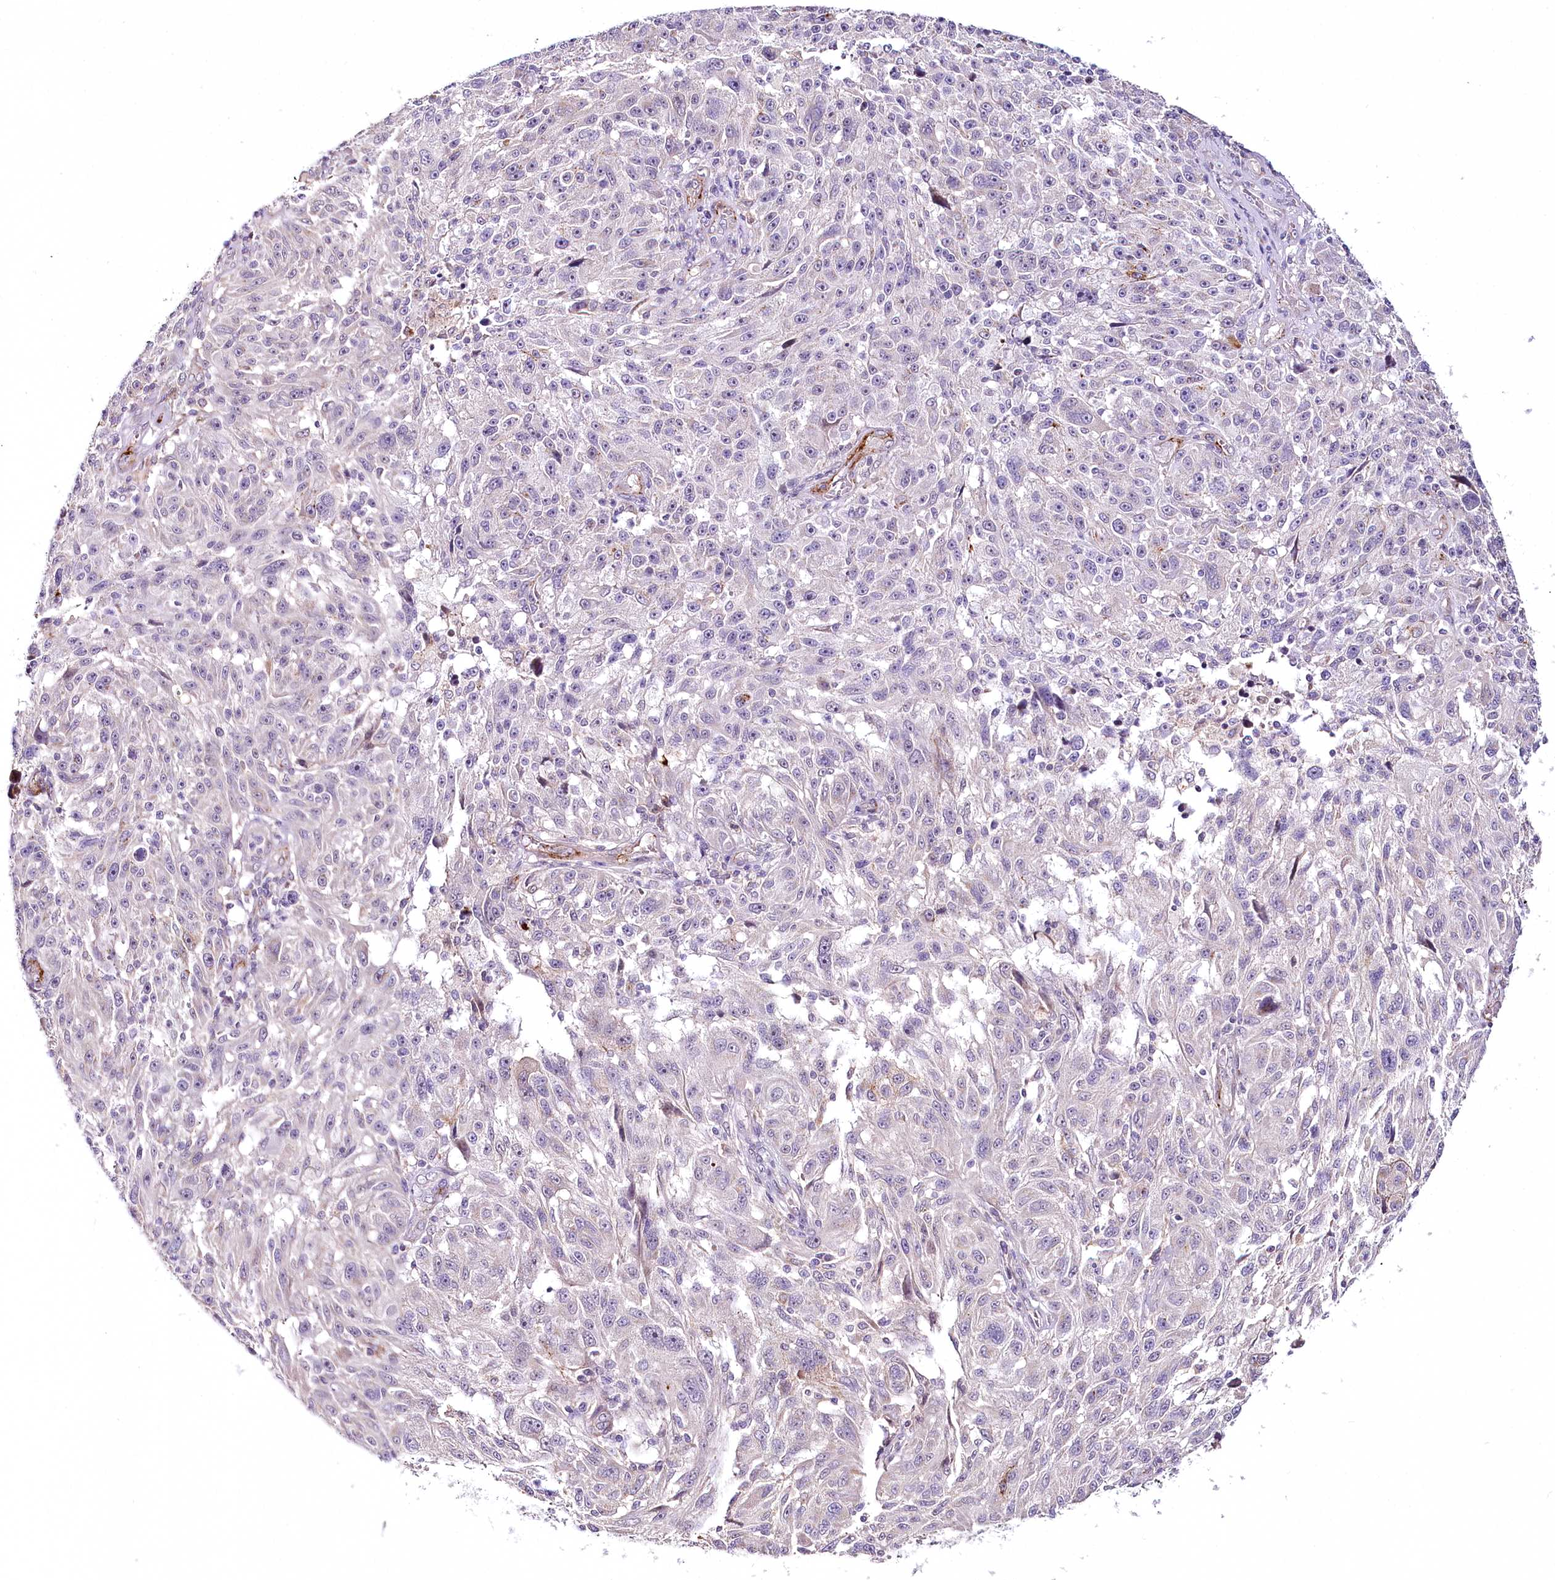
{"staining": {"intensity": "negative", "quantity": "none", "location": "none"}, "tissue": "melanoma", "cell_type": "Tumor cells", "image_type": "cancer", "snomed": [{"axis": "morphology", "description": "Malignant melanoma, NOS"}, {"axis": "topography", "description": "Skin"}], "caption": "Immunohistochemical staining of melanoma displays no significant positivity in tumor cells.", "gene": "VWA5A", "patient": {"sex": "male", "age": 53}}